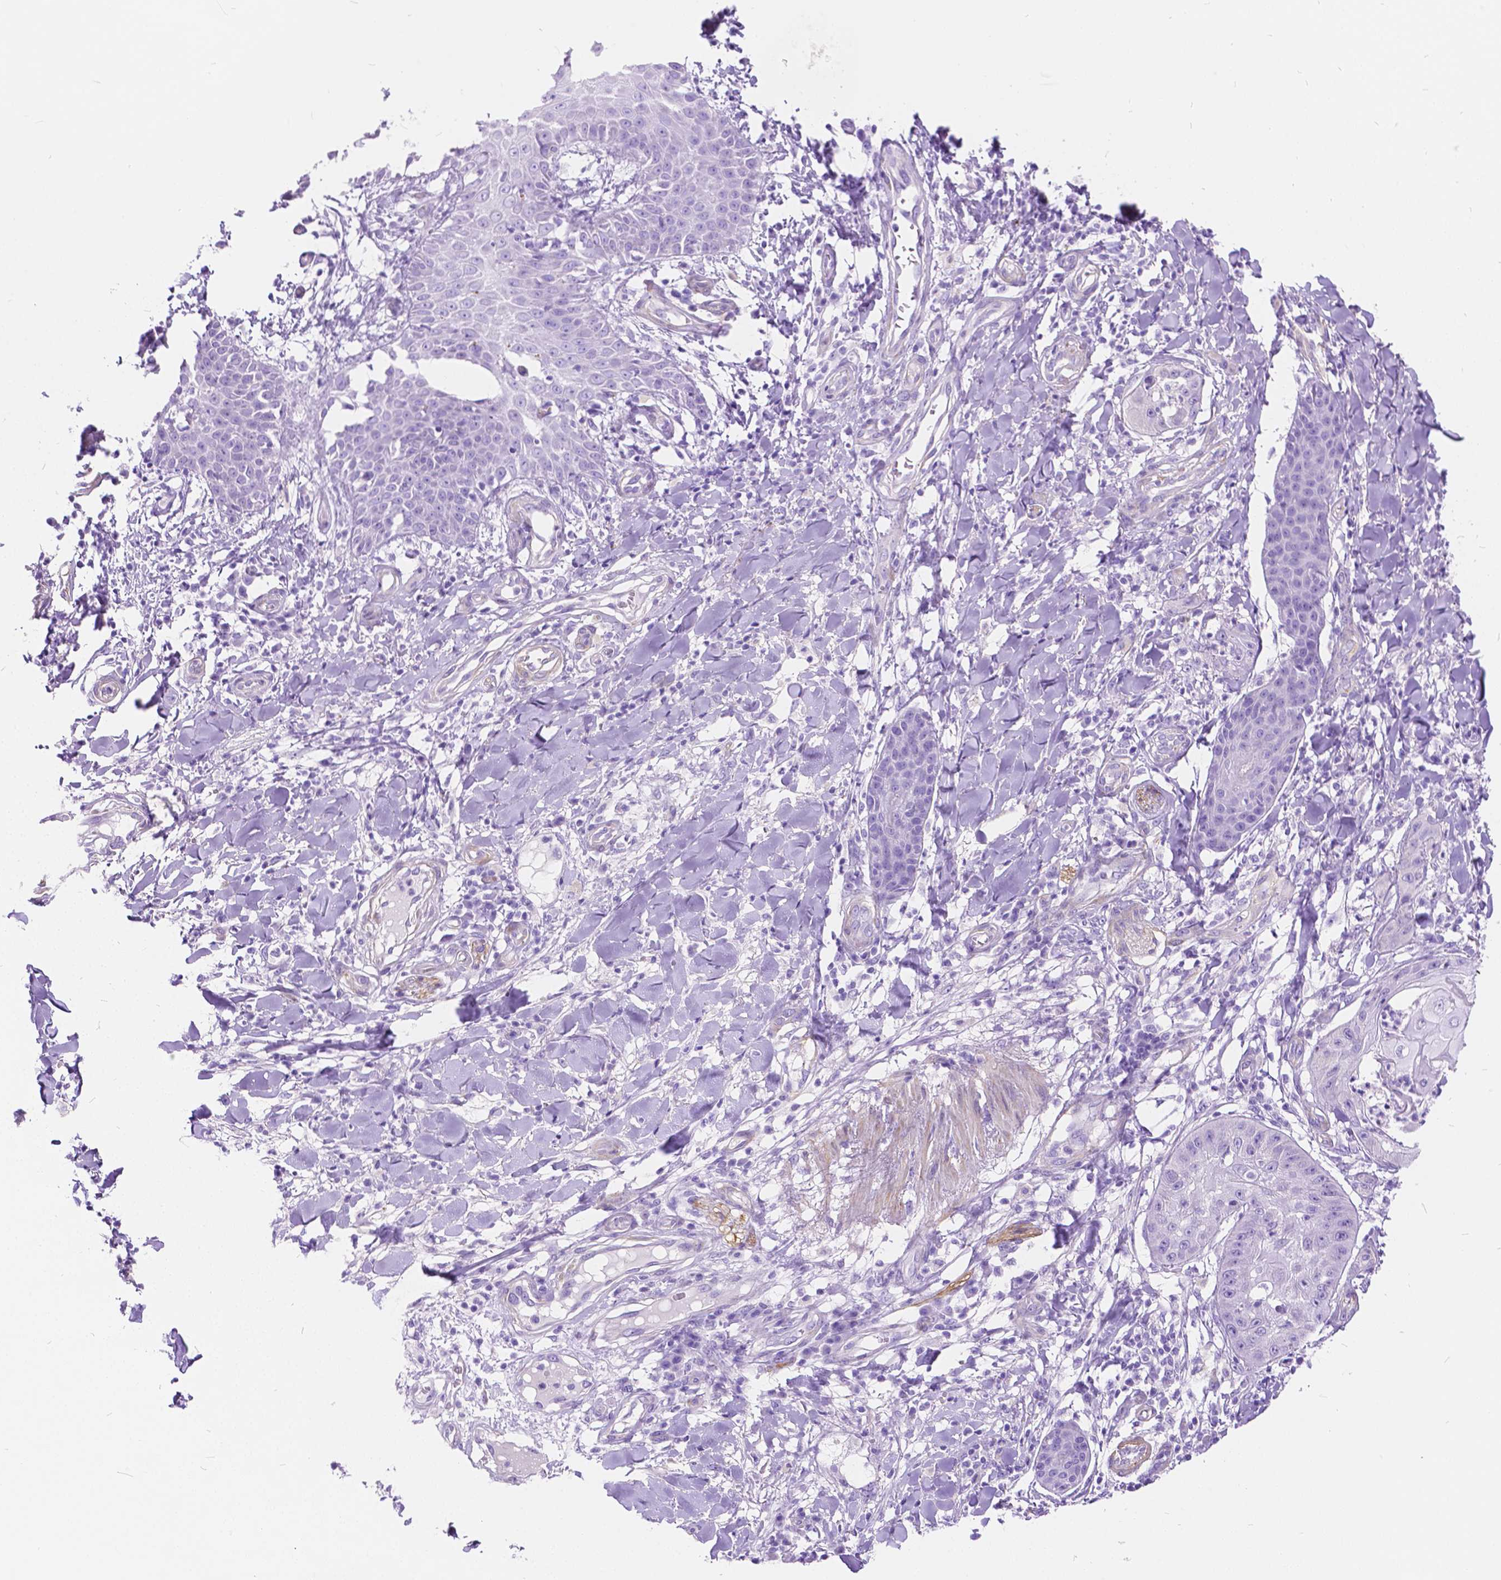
{"staining": {"intensity": "negative", "quantity": "none", "location": "none"}, "tissue": "skin cancer", "cell_type": "Tumor cells", "image_type": "cancer", "snomed": [{"axis": "morphology", "description": "Squamous cell carcinoma, NOS"}, {"axis": "topography", "description": "Skin"}], "caption": "There is no significant positivity in tumor cells of skin cancer (squamous cell carcinoma).", "gene": "CHRM1", "patient": {"sex": "male", "age": 70}}